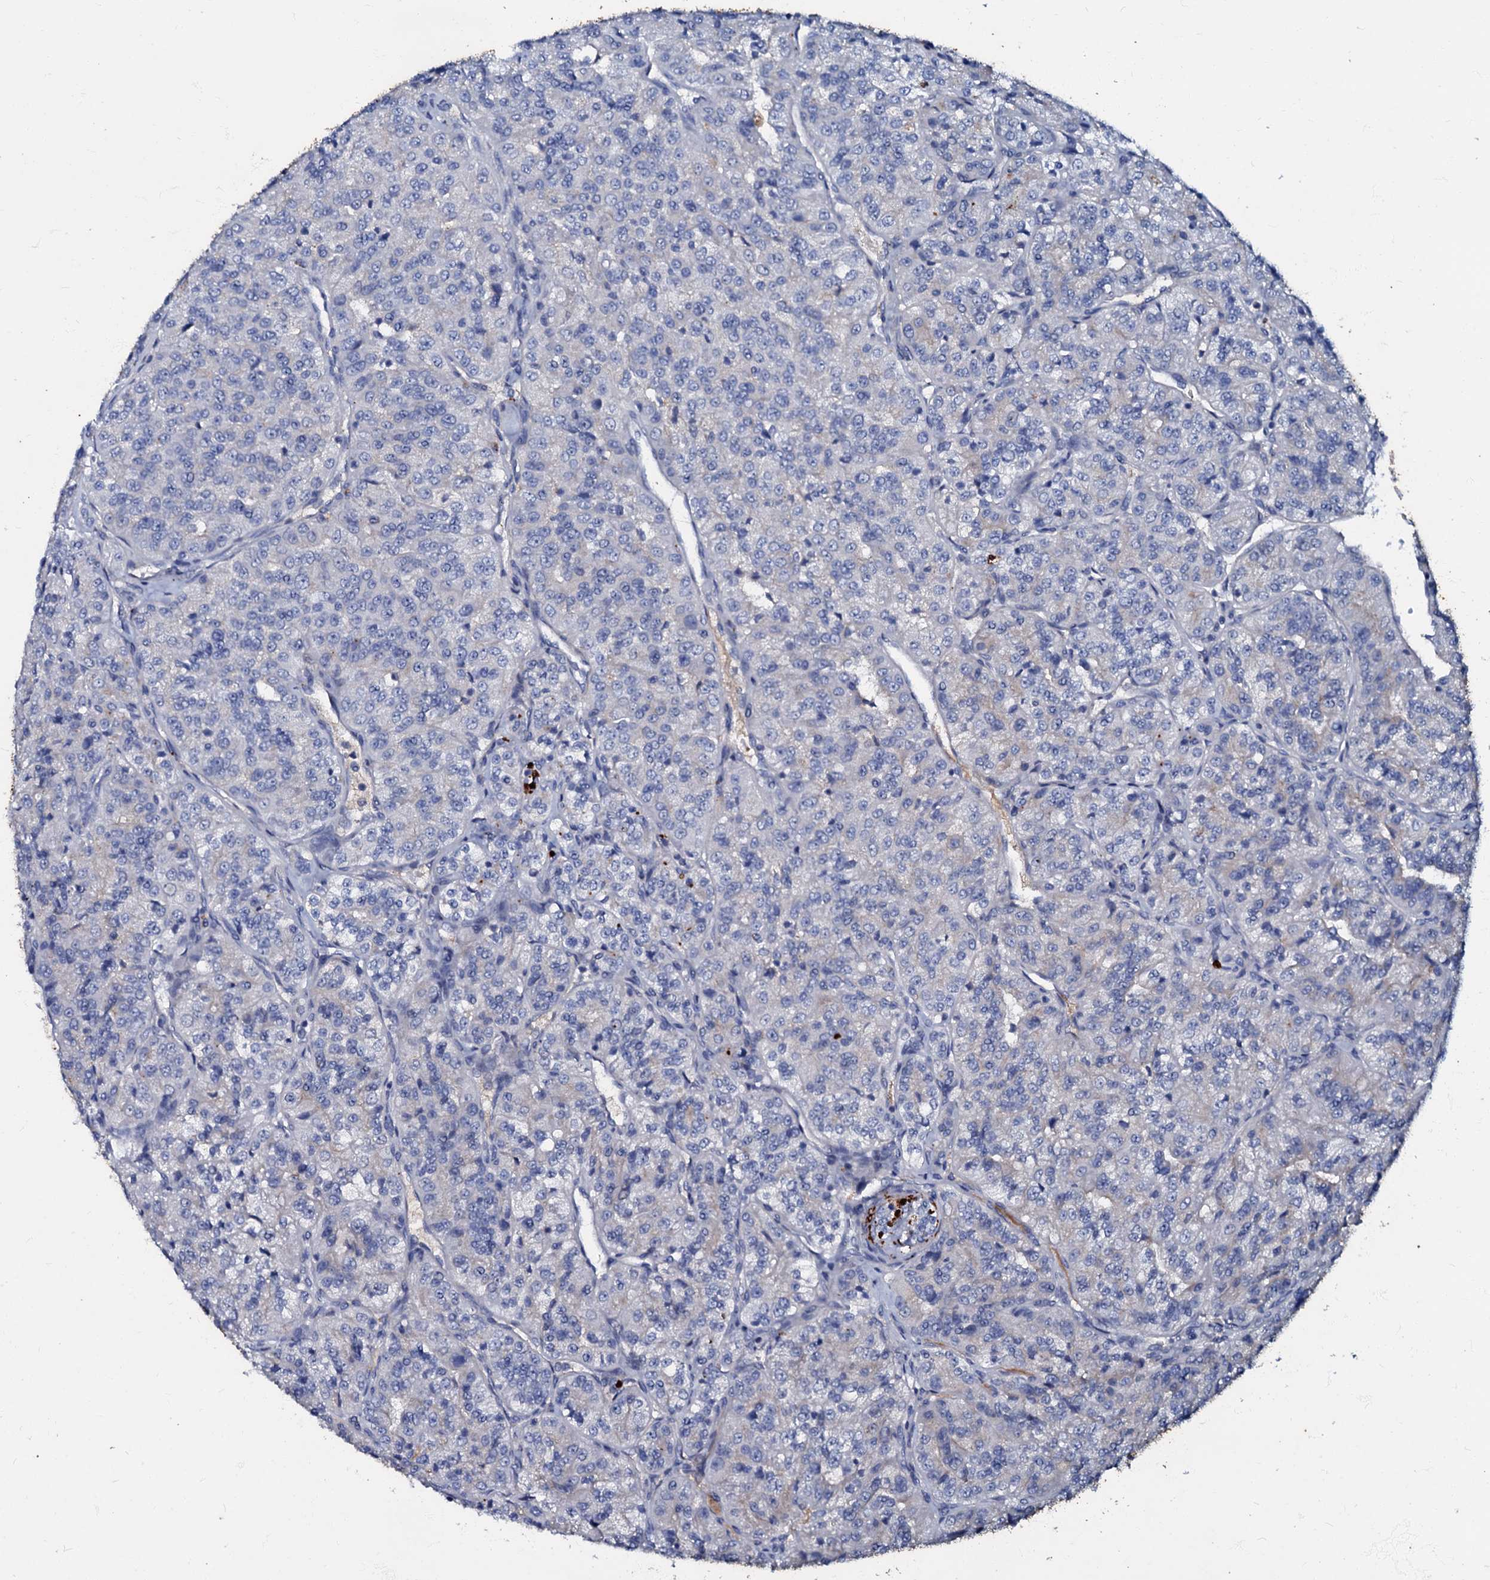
{"staining": {"intensity": "negative", "quantity": "none", "location": "none"}, "tissue": "renal cancer", "cell_type": "Tumor cells", "image_type": "cancer", "snomed": [{"axis": "morphology", "description": "Adenocarcinoma, NOS"}, {"axis": "topography", "description": "Kidney"}], "caption": "Renal cancer (adenocarcinoma) was stained to show a protein in brown. There is no significant positivity in tumor cells.", "gene": "MANSC4", "patient": {"sex": "female", "age": 63}}